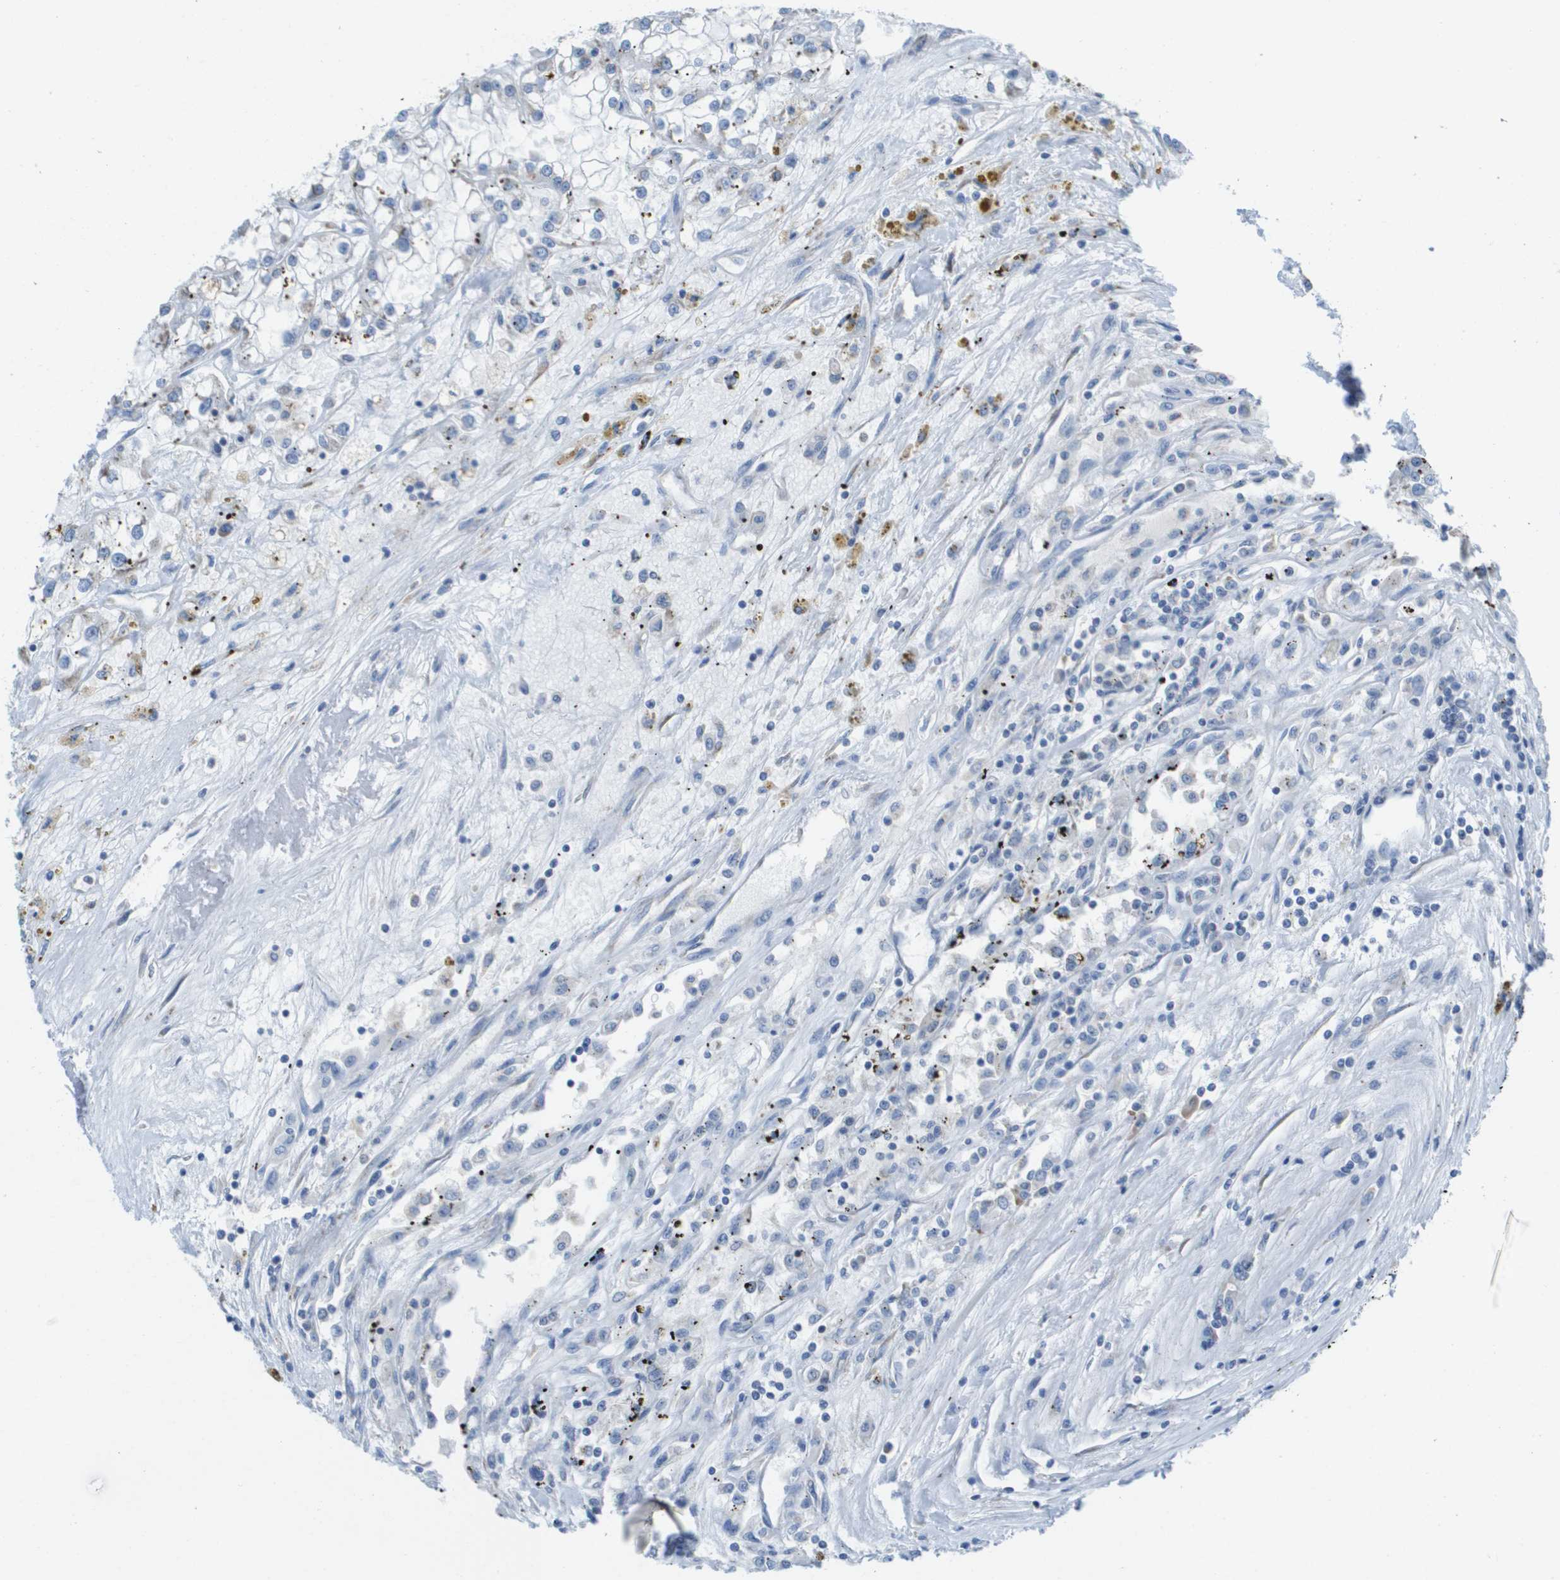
{"staining": {"intensity": "negative", "quantity": "none", "location": "none"}, "tissue": "renal cancer", "cell_type": "Tumor cells", "image_type": "cancer", "snomed": [{"axis": "morphology", "description": "Adenocarcinoma, NOS"}, {"axis": "topography", "description": "Kidney"}], "caption": "A high-resolution photomicrograph shows immunohistochemistry staining of renal adenocarcinoma, which demonstrates no significant expression in tumor cells. (DAB (3,3'-diaminobenzidine) immunohistochemistry with hematoxylin counter stain).", "gene": "PTDSS1", "patient": {"sex": "female", "age": 52}}